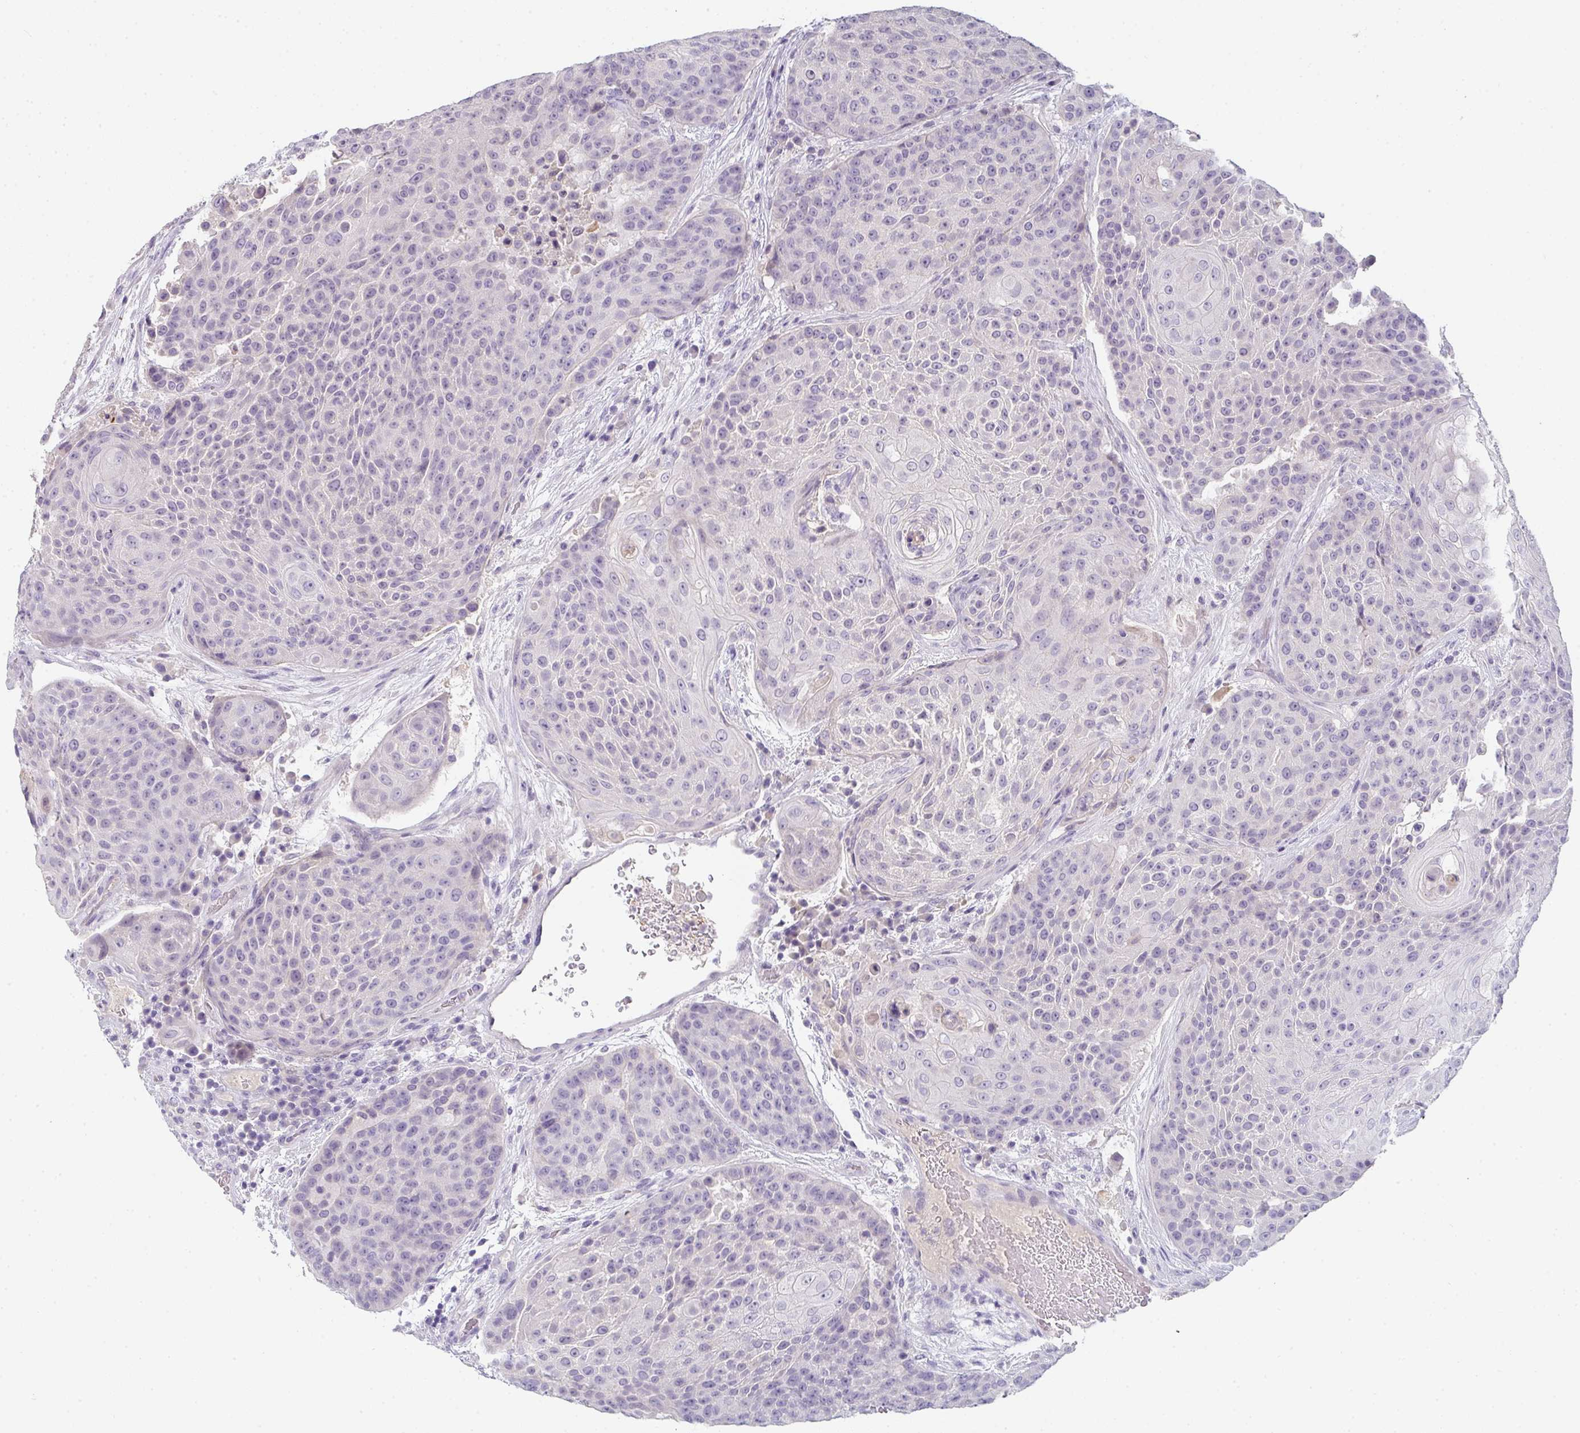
{"staining": {"intensity": "negative", "quantity": "none", "location": "none"}, "tissue": "urothelial cancer", "cell_type": "Tumor cells", "image_type": "cancer", "snomed": [{"axis": "morphology", "description": "Urothelial carcinoma, High grade"}, {"axis": "topography", "description": "Urinary bladder"}], "caption": "A histopathology image of urothelial carcinoma (high-grade) stained for a protein shows no brown staining in tumor cells. Nuclei are stained in blue.", "gene": "C1QTNF8", "patient": {"sex": "female", "age": 63}}